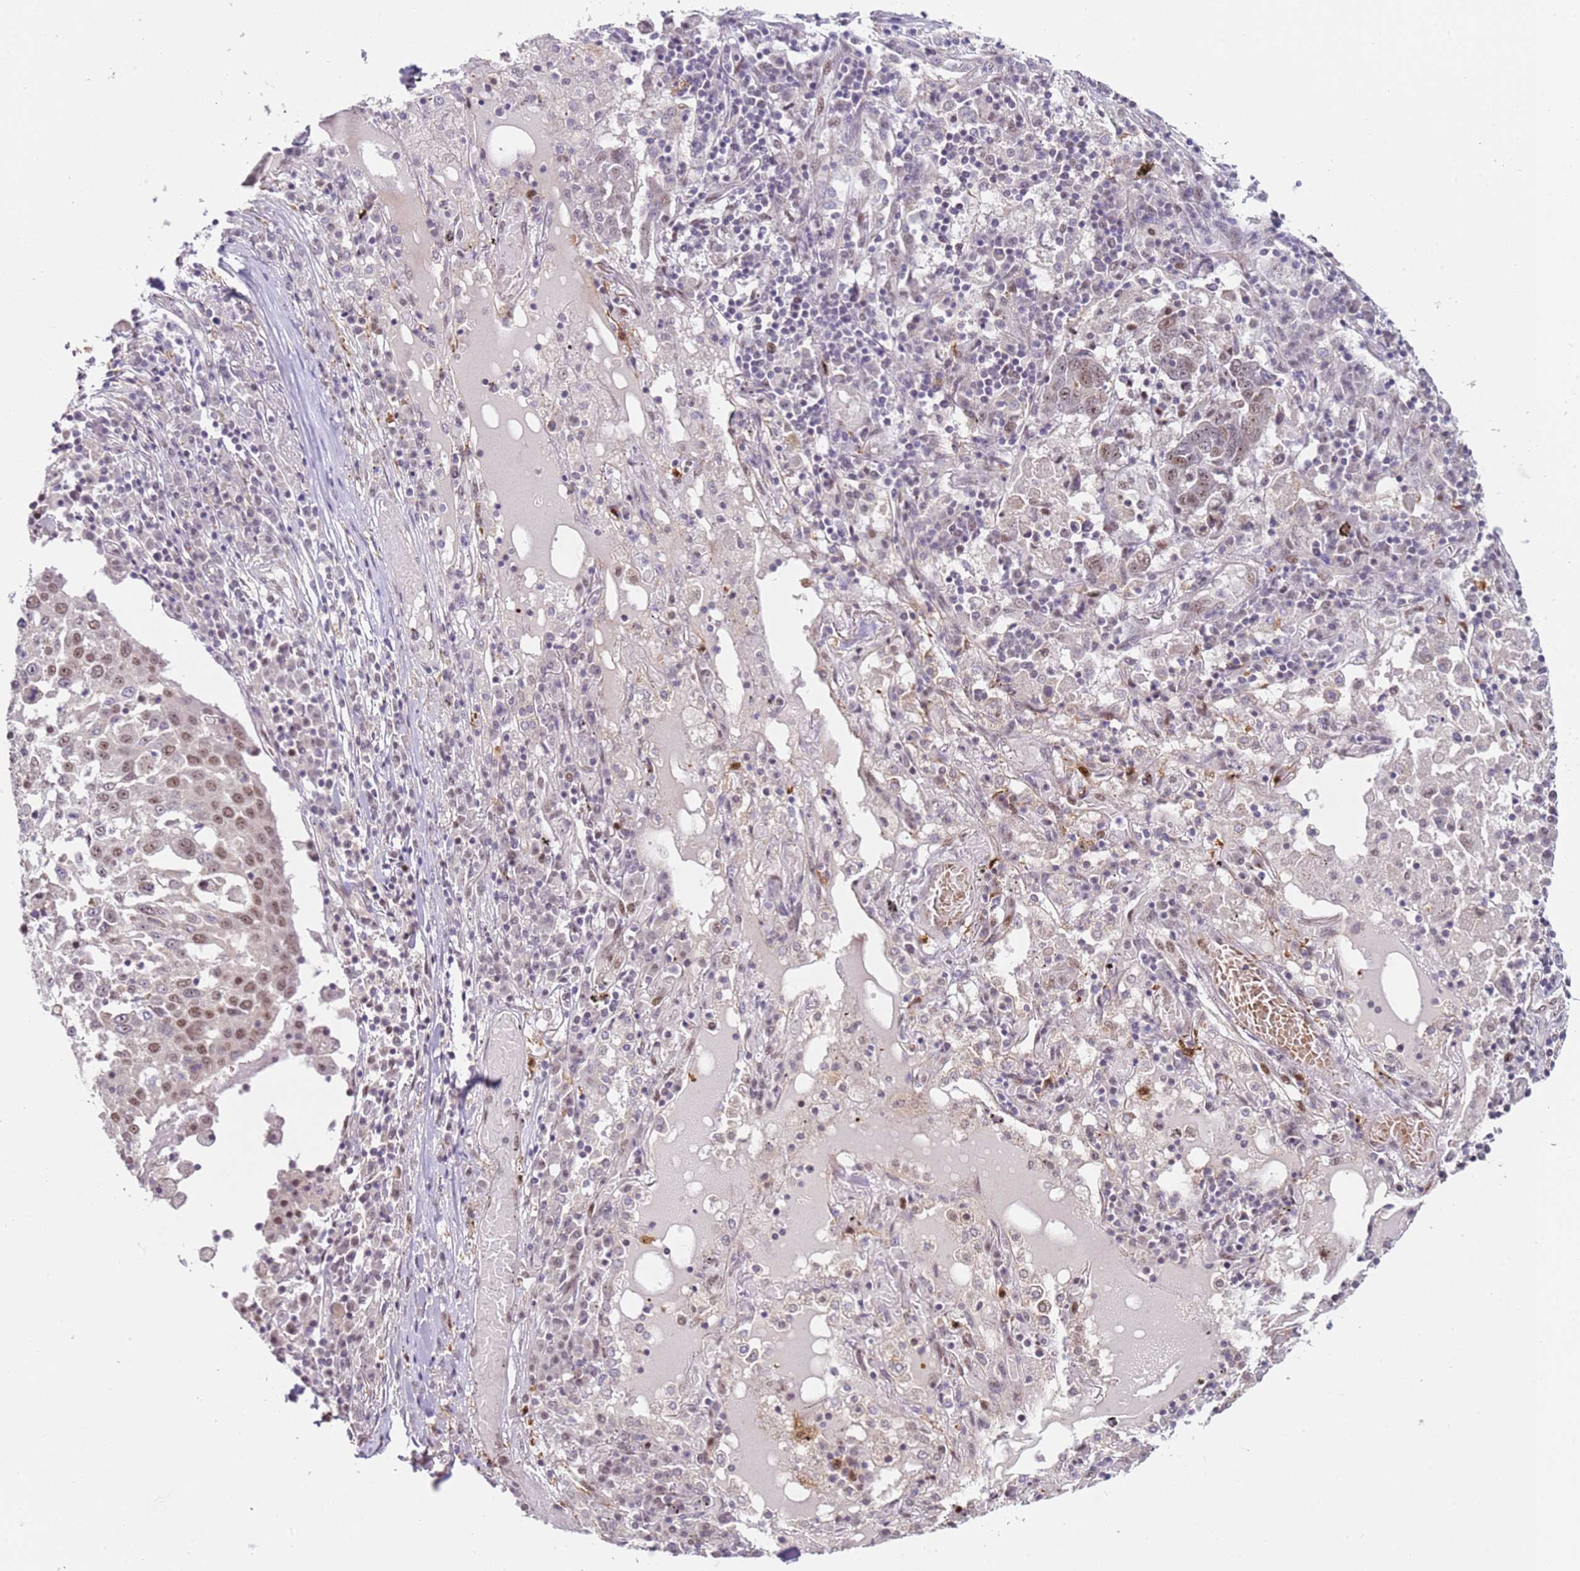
{"staining": {"intensity": "moderate", "quantity": ">75%", "location": "nuclear"}, "tissue": "lung cancer", "cell_type": "Tumor cells", "image_type": "cancer", "snomed": [{"axis": "morphology", "description": "Squamous cell carcinoma, NOS"}, {"axis": "topography", "description": "Lung"}], "caption": "Approximately >75% of tumor cells in human lung cancer demonstrate moderate nuclear protein staining as visualized by brown immunohistochemical staining.", "gene": "LGALSL", "patient": {"sex": "male", "age": 65}}